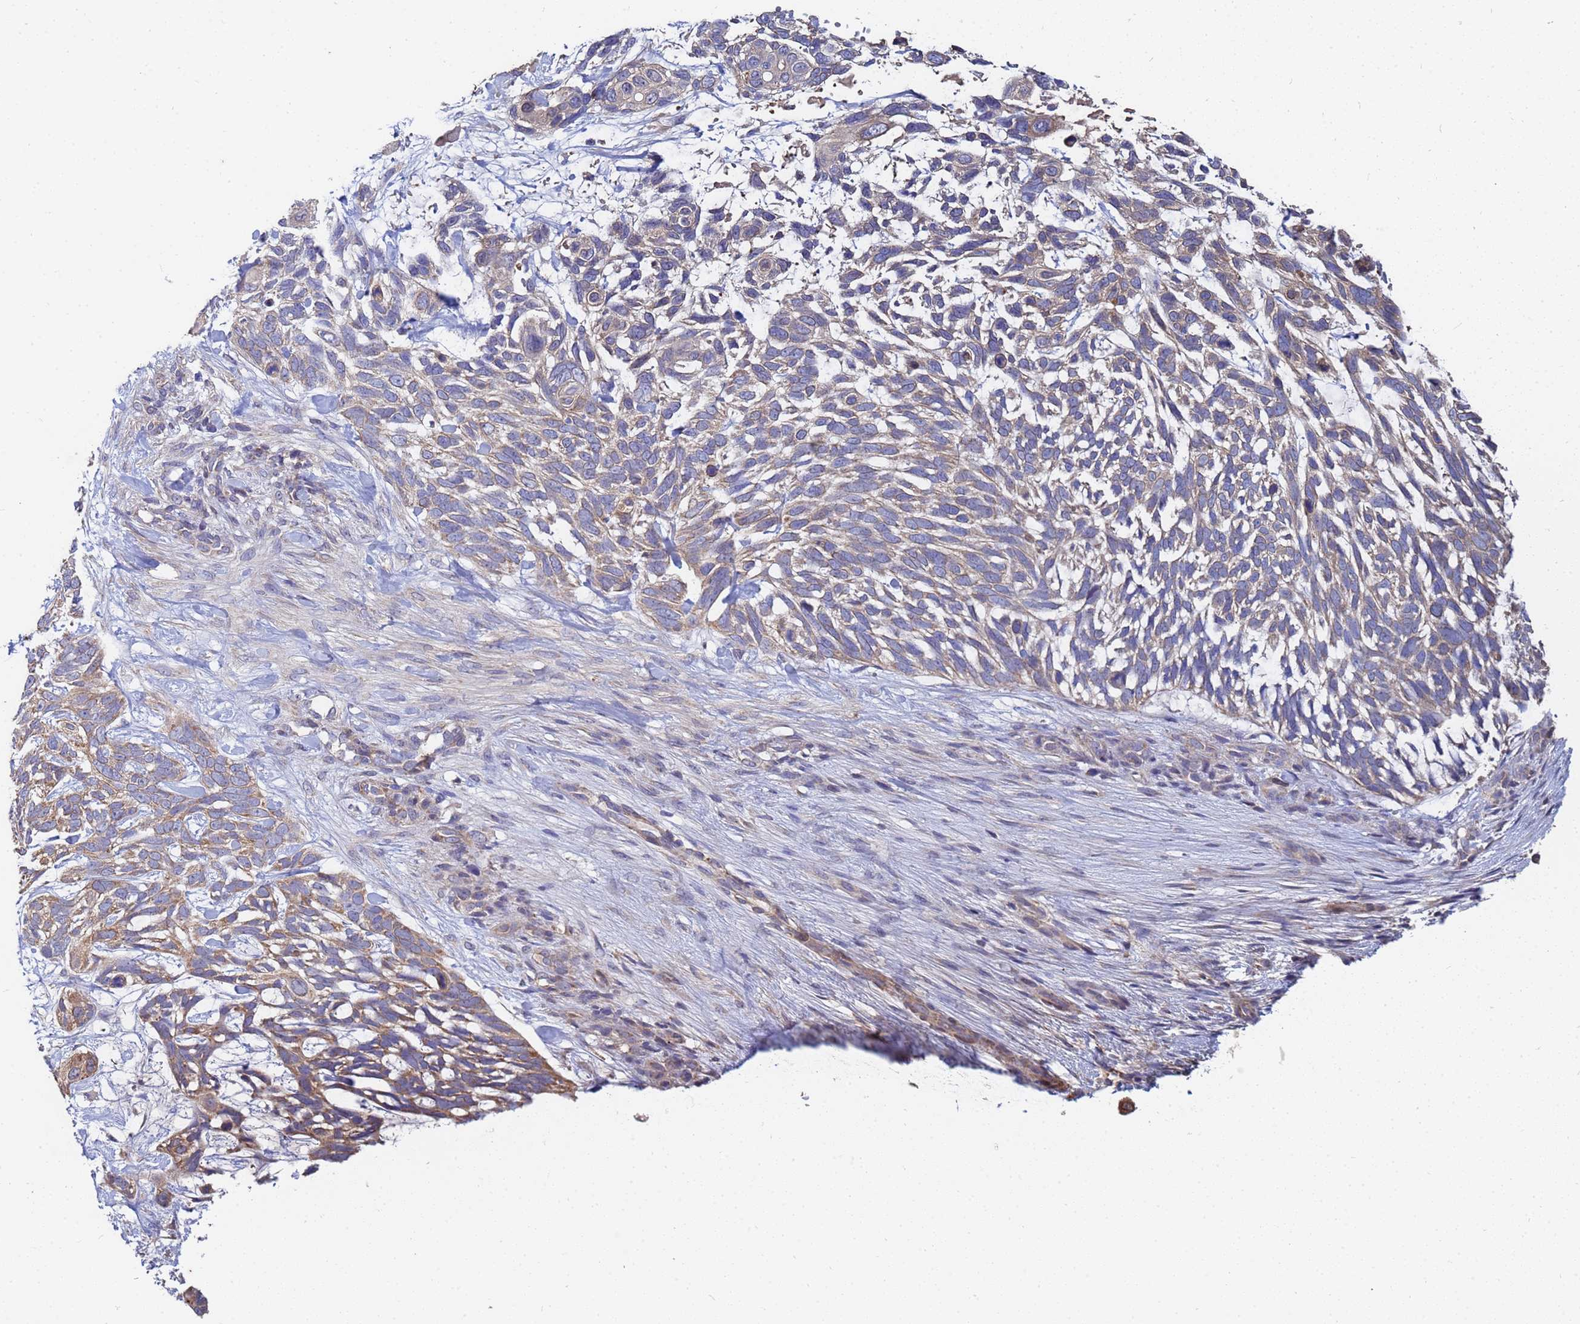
{"staining": {"intensity": "moderate", "quantity": "25%-75%", "location": "cytoplasmic/membranous"}, "tissue": "skin cancer", "cell_type": "Tumor cells", "image_type": "cancer", "snomed": [{"axis": "morphology", "description": "Basal cell carcinoma"}, {"axis": "topography", "description": "Skin"}], "caption": "This histopathology image displays immunohistochemistry staining of human skin basal cell carcinoma, with medium moderate cytoplasmic/membranous staining in approximately 25%-75% of tumor cells.", "gene": "C5orf34", "patient": {"sex": "male", "age": 88}}